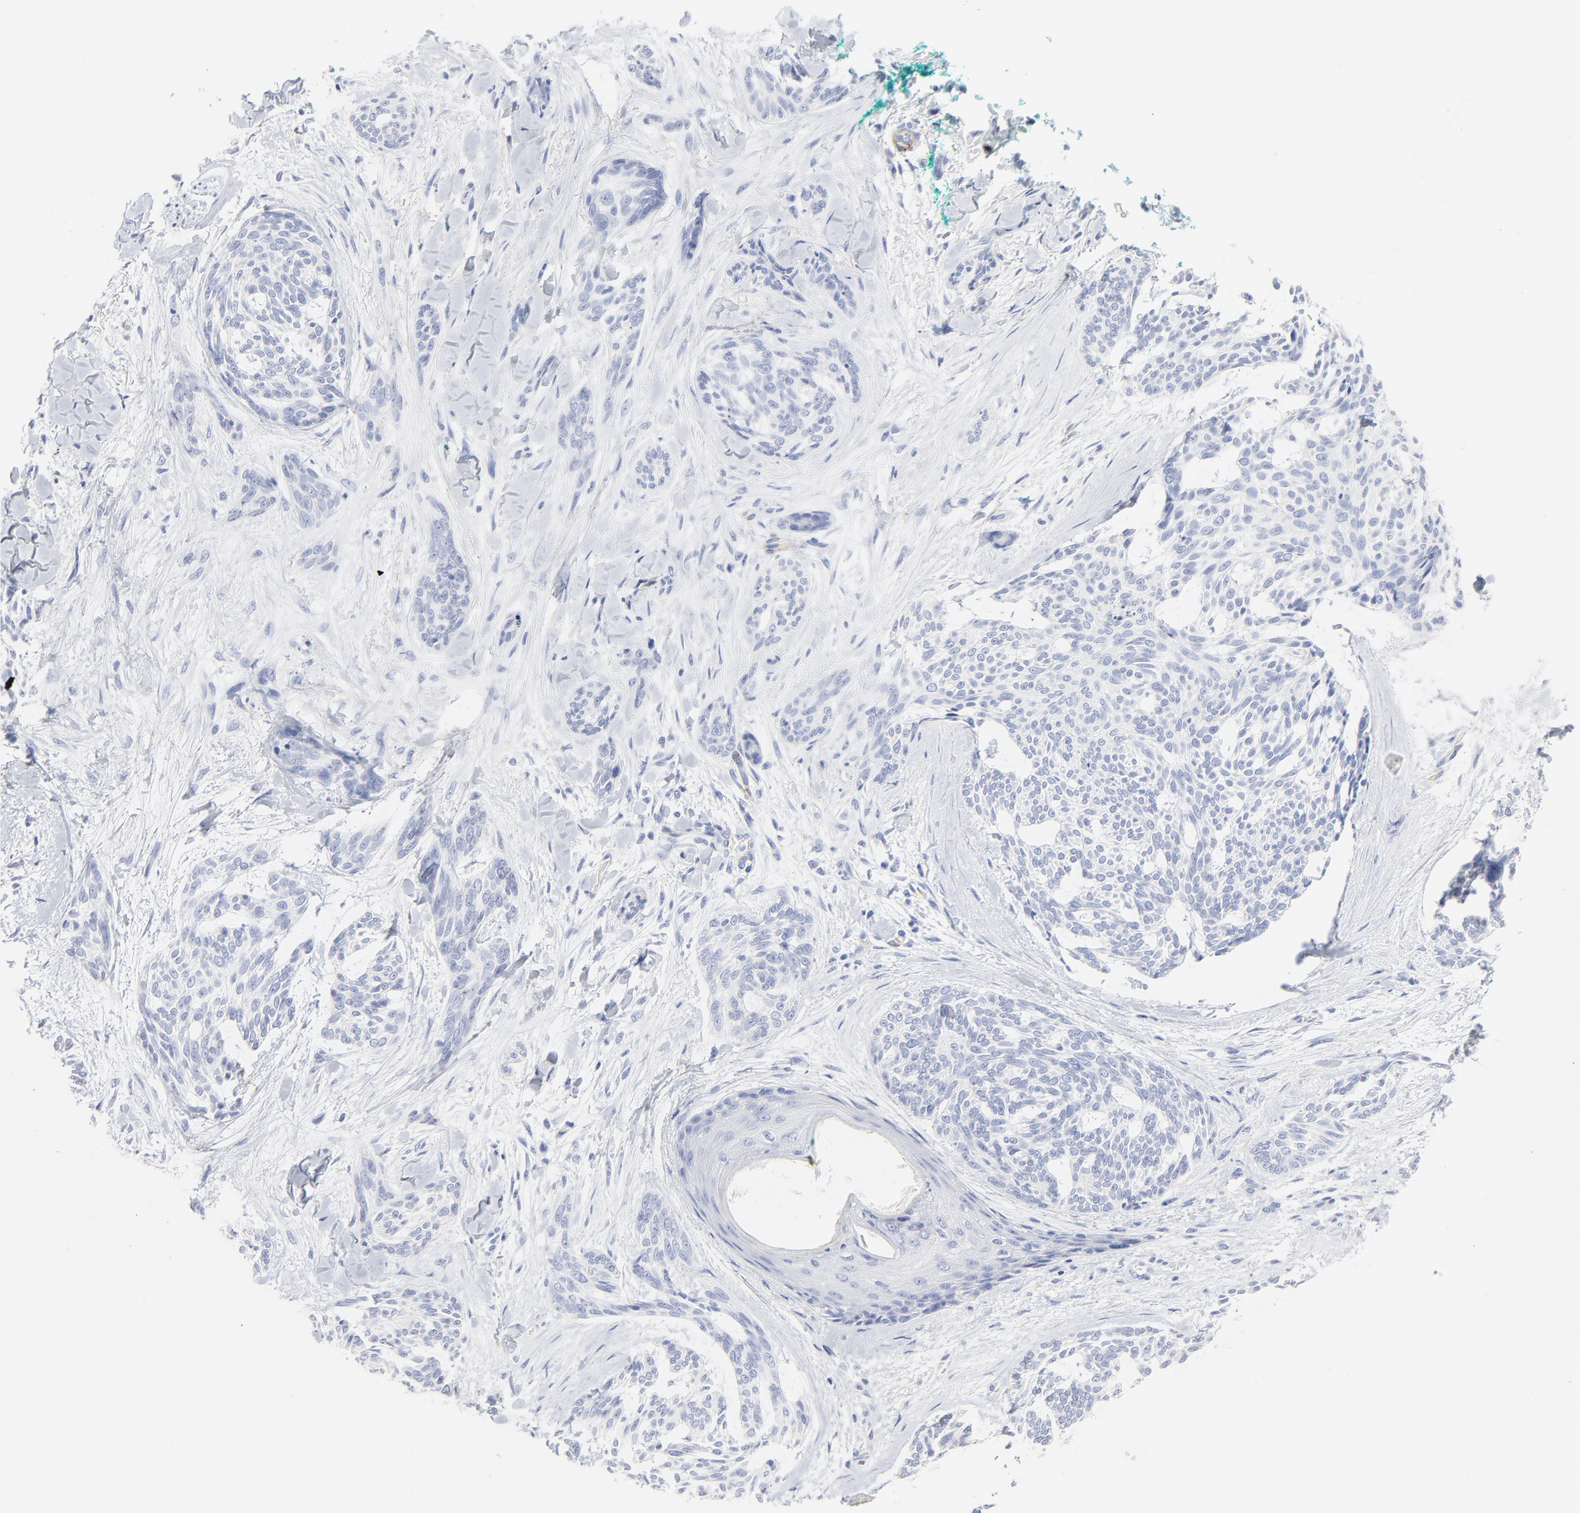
{"staining": {"intensity": "negative", "quantity": "none", "location": "none"}, "tissue": "skin cancer", "cell_type": "Tumor cells", "image_type": "cancer", "snomed": [{"axis": "morphology", "description": "Normal tissue, NOS"}, {"axis": "morphology", "description": "Basal cell carcinoma"}, {"axis": "topography", "description": "Skin"}], "caption": "The IHC micrograph has no significant staining in tumor cells of basal cell carcinoma (skin) tissue.", "gene": "AGTR1", "patient": {"sex": "female", "age": 71}}